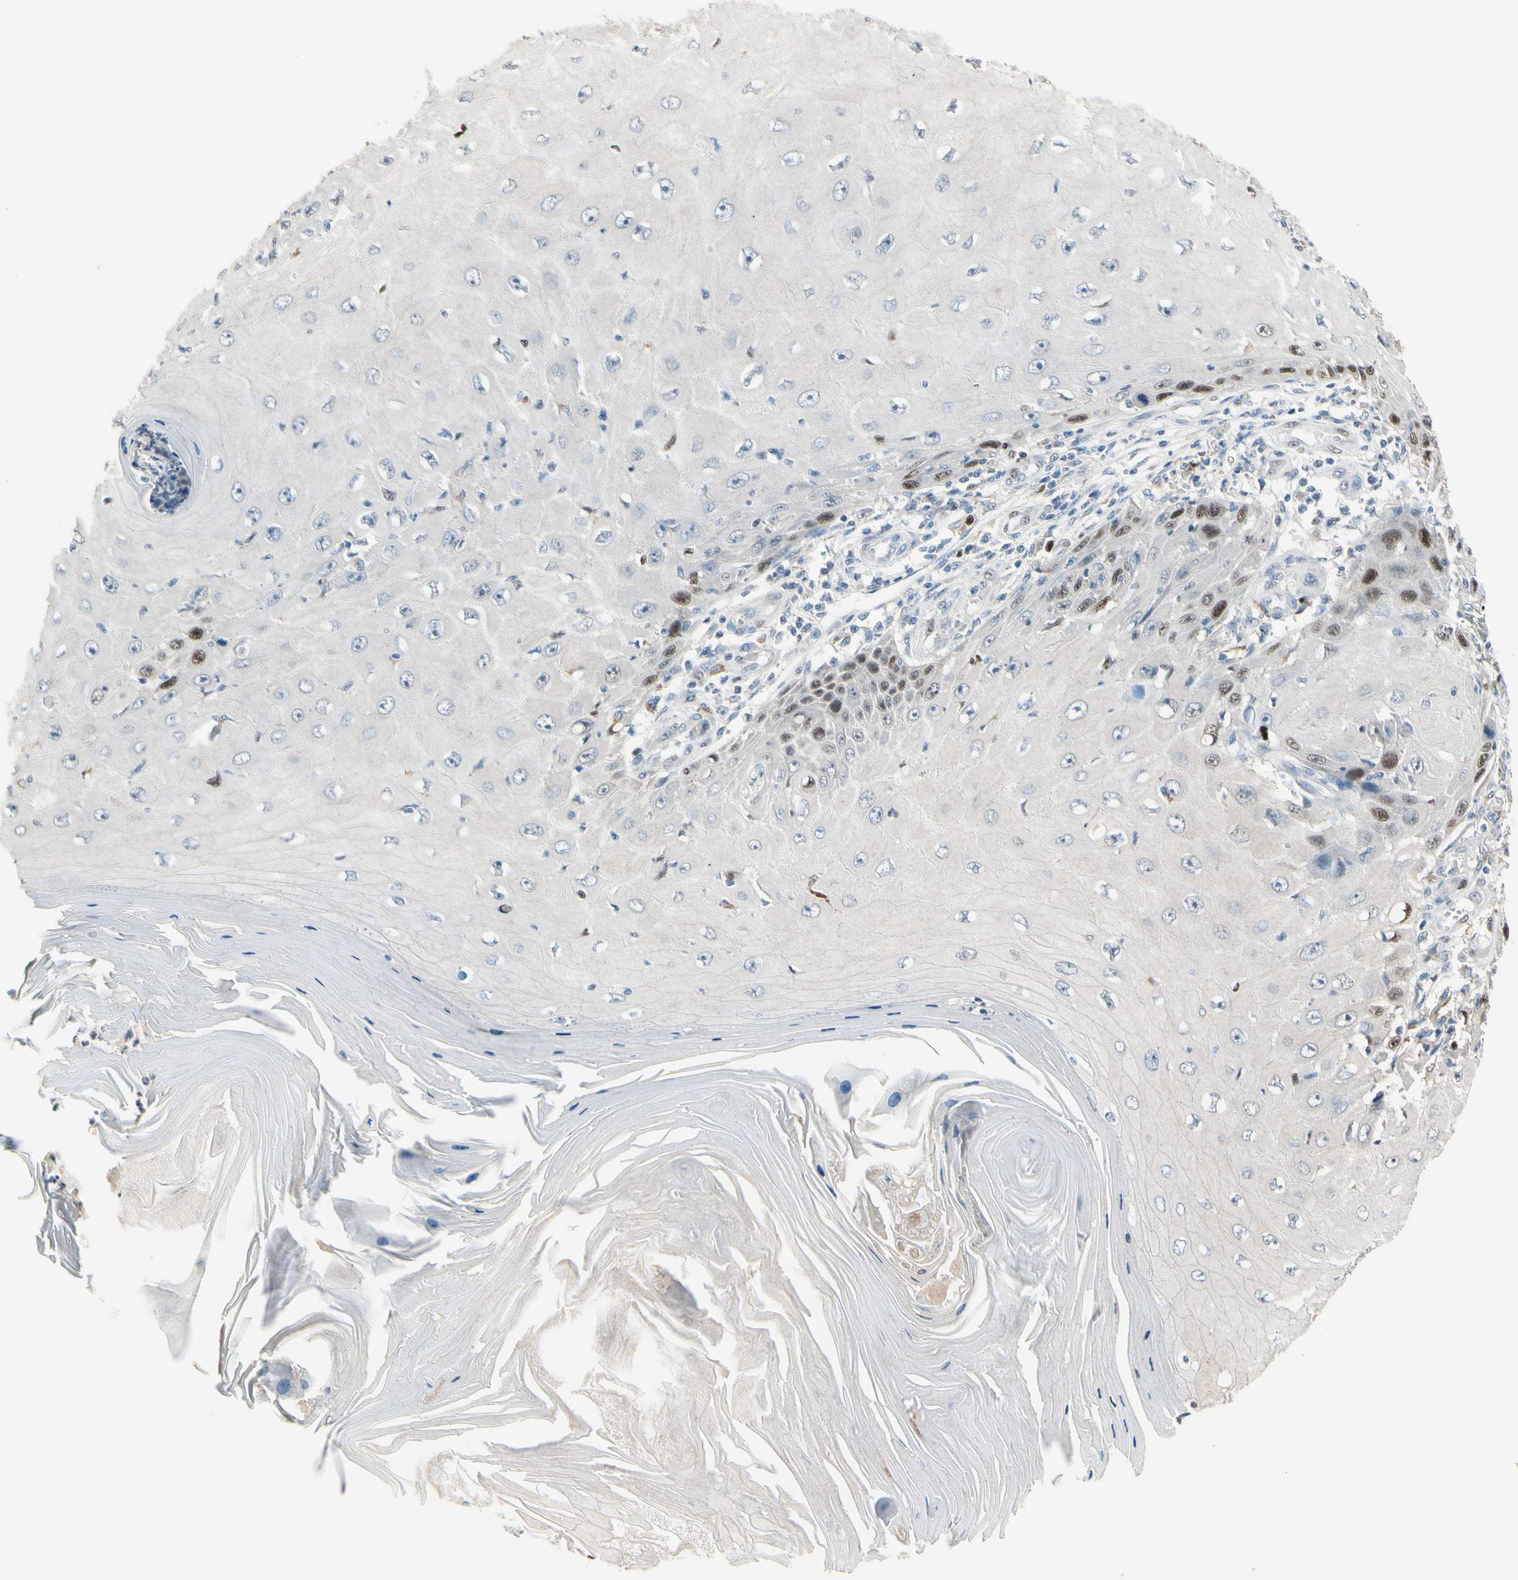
{"staining": {"intensity": "strong", "quantity": "<25%", "location": "nuclear"}, "tissue": "skin cancer", "cell_type": "Tumor cells", "image_type": "cancer", "snomed": [{"axis": "morphology", "description": "Squamous cell carcinoma, NOS"}, {"axis": "topography", "description": "Skin"}], "caption": "Human squamous cell carcinoma (skin) stained with a brown dye demonstrates strong nuclear positive positivity in approximately <25% of tumor cells.", "gene": "ZKSCAN4", "patient": {"sex": "female", "age": 73}}